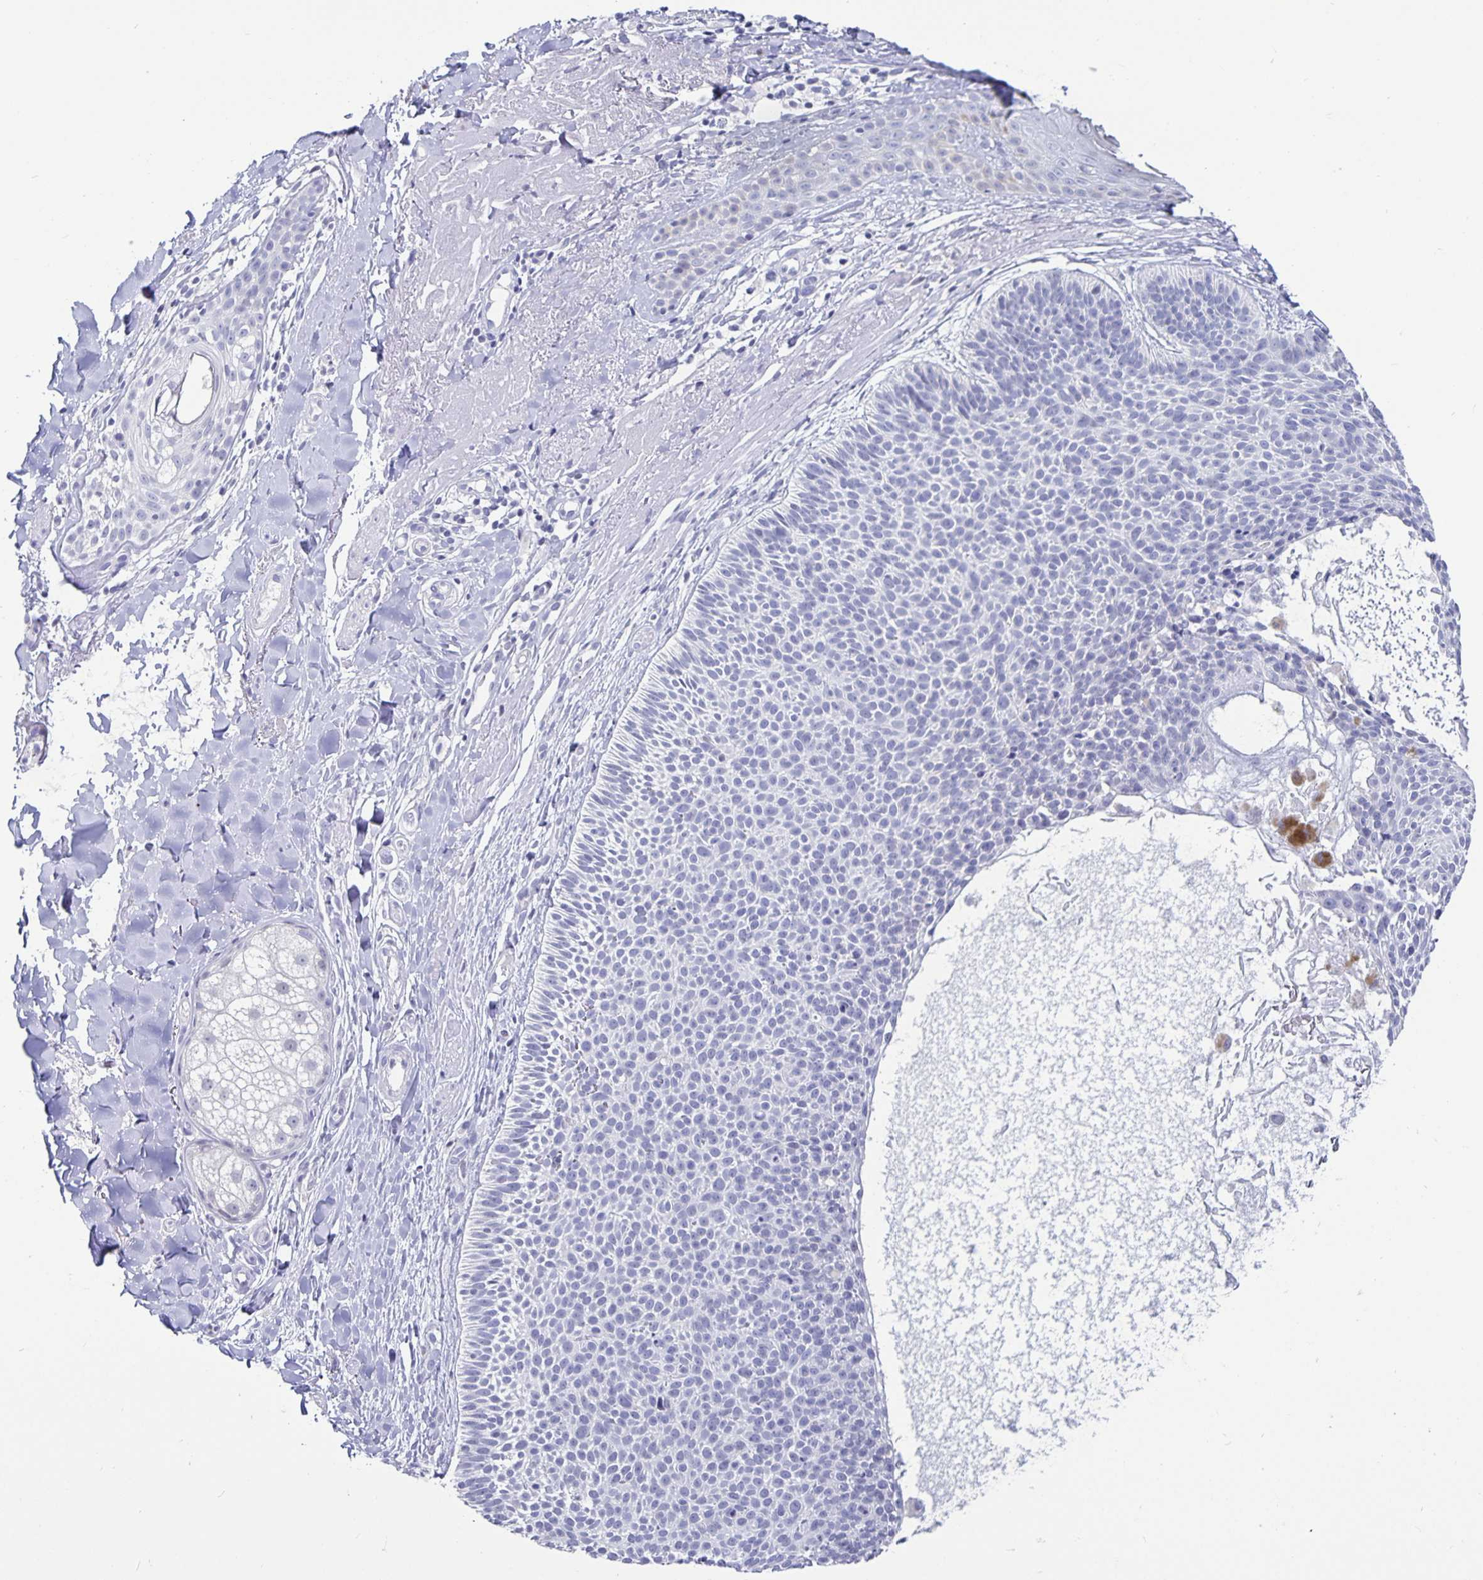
{"staining": {"intensity": "negative", "quantity": "none", "location": "none"}, "tissue": "skin cancer", "cell_type": "Tumor cells", "image_type": "cancer", "snomed": [{"axis": "morphology", "description": "Basal cell carcinoma"}, {"axis": "topography", "description": "Skin"}], "caption": "DAB immunohistochemical staining of skin cancer (basal cell carcinoma) shows no significant positivity in tumor cells.", "gene": "OLIG2", "patient": {"sex": "male", "age": 82}}